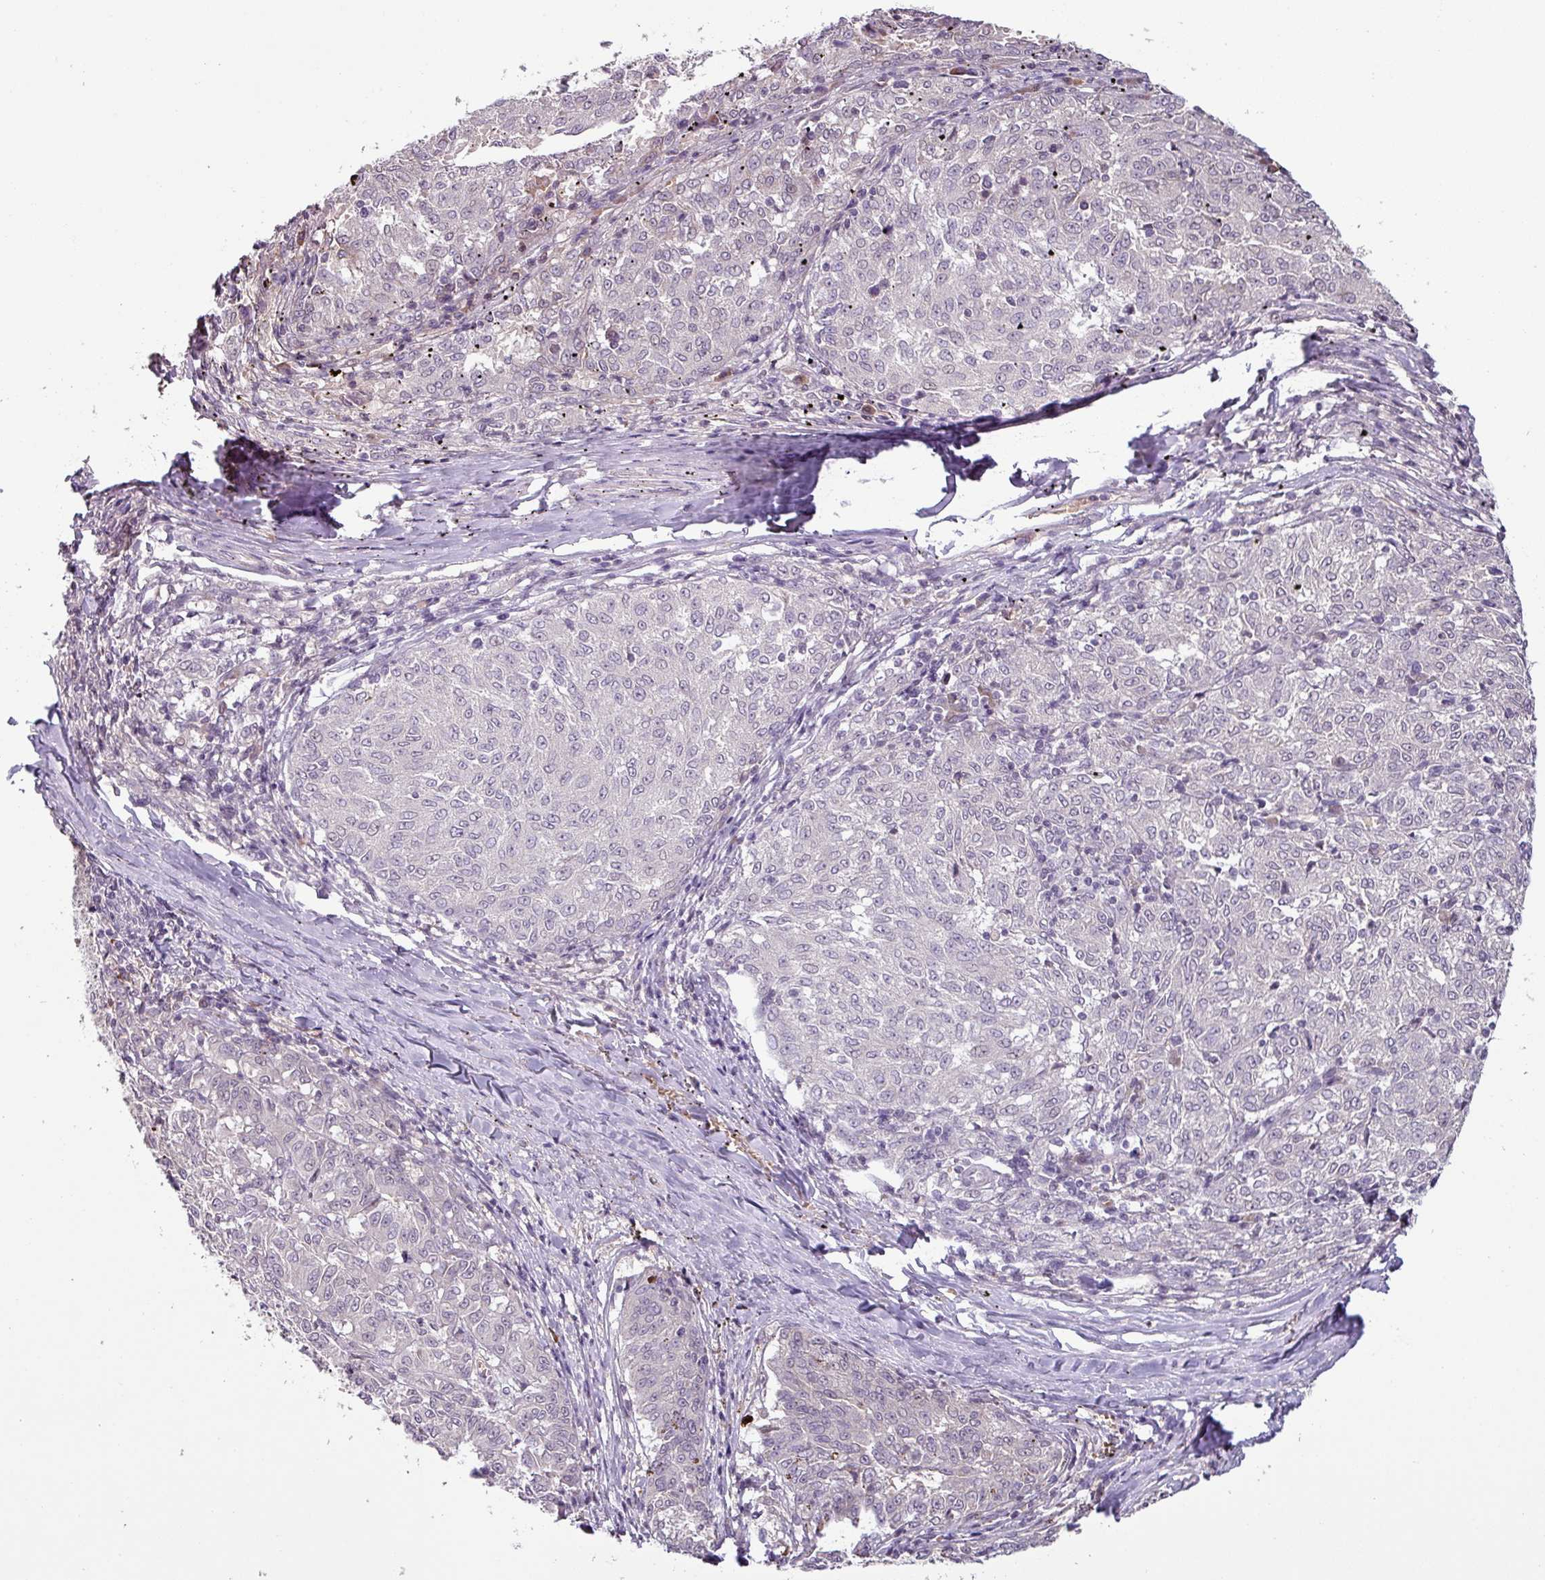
{"staining": {"intensity": "negative", "quantity": "none", "location": "none"}, "tissue": "melanoma", "cell_type": "Tumor cells", "image_type": "cancer", "snomed": [{"axis": "morphology", "description": "Malignant melanoma, NOS"}, {"axis": "topography", "description": "Skin"}], "caption": "Tumor cells are negative for brown protein staining in melanoma. The staining is performed using DAB brown chromogen with nuclei counter-stained in using hematoxylin.", "gene": "SLC5A10", "patient": {"sex": "female", "age": 72}}